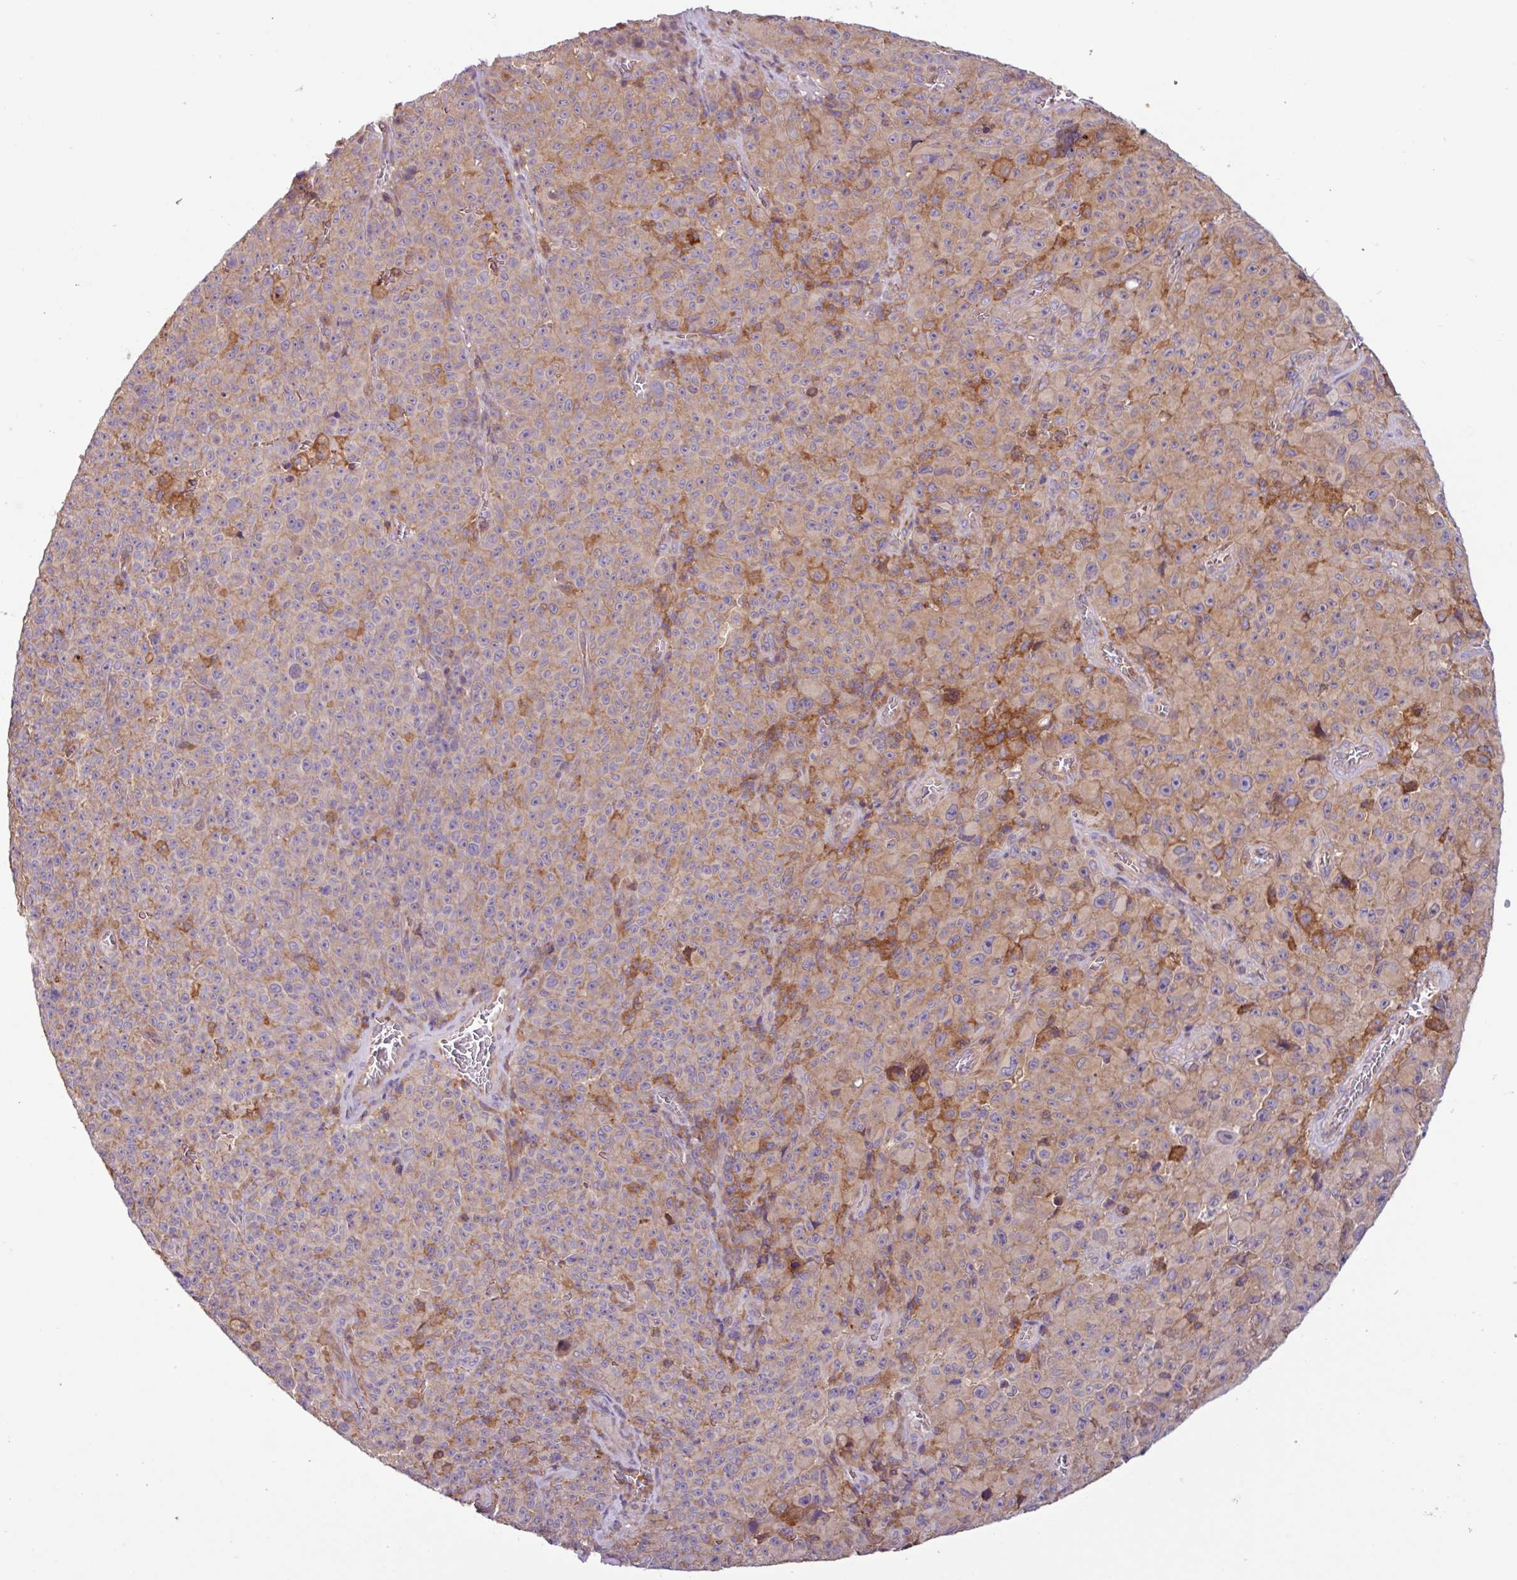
{"staining": {"intensity": "weak", "quantity": "<25%", "location": "cytoplasmic/membranous"}, "tissue": "melanoma", "cell_type": "Tumor cells", "image_type": "cancer", "snomed": [{"axis": "morphology", "description": "Malignant melanoma, NOS"}, {"axis": "topography", "description": "Skin"}], "caption": "An image of malignant melanoma stained for a protein displays no brown staining in tumor cells.", "gene": "ACTR3", "patient": {"sex": "female", "age": 82}}